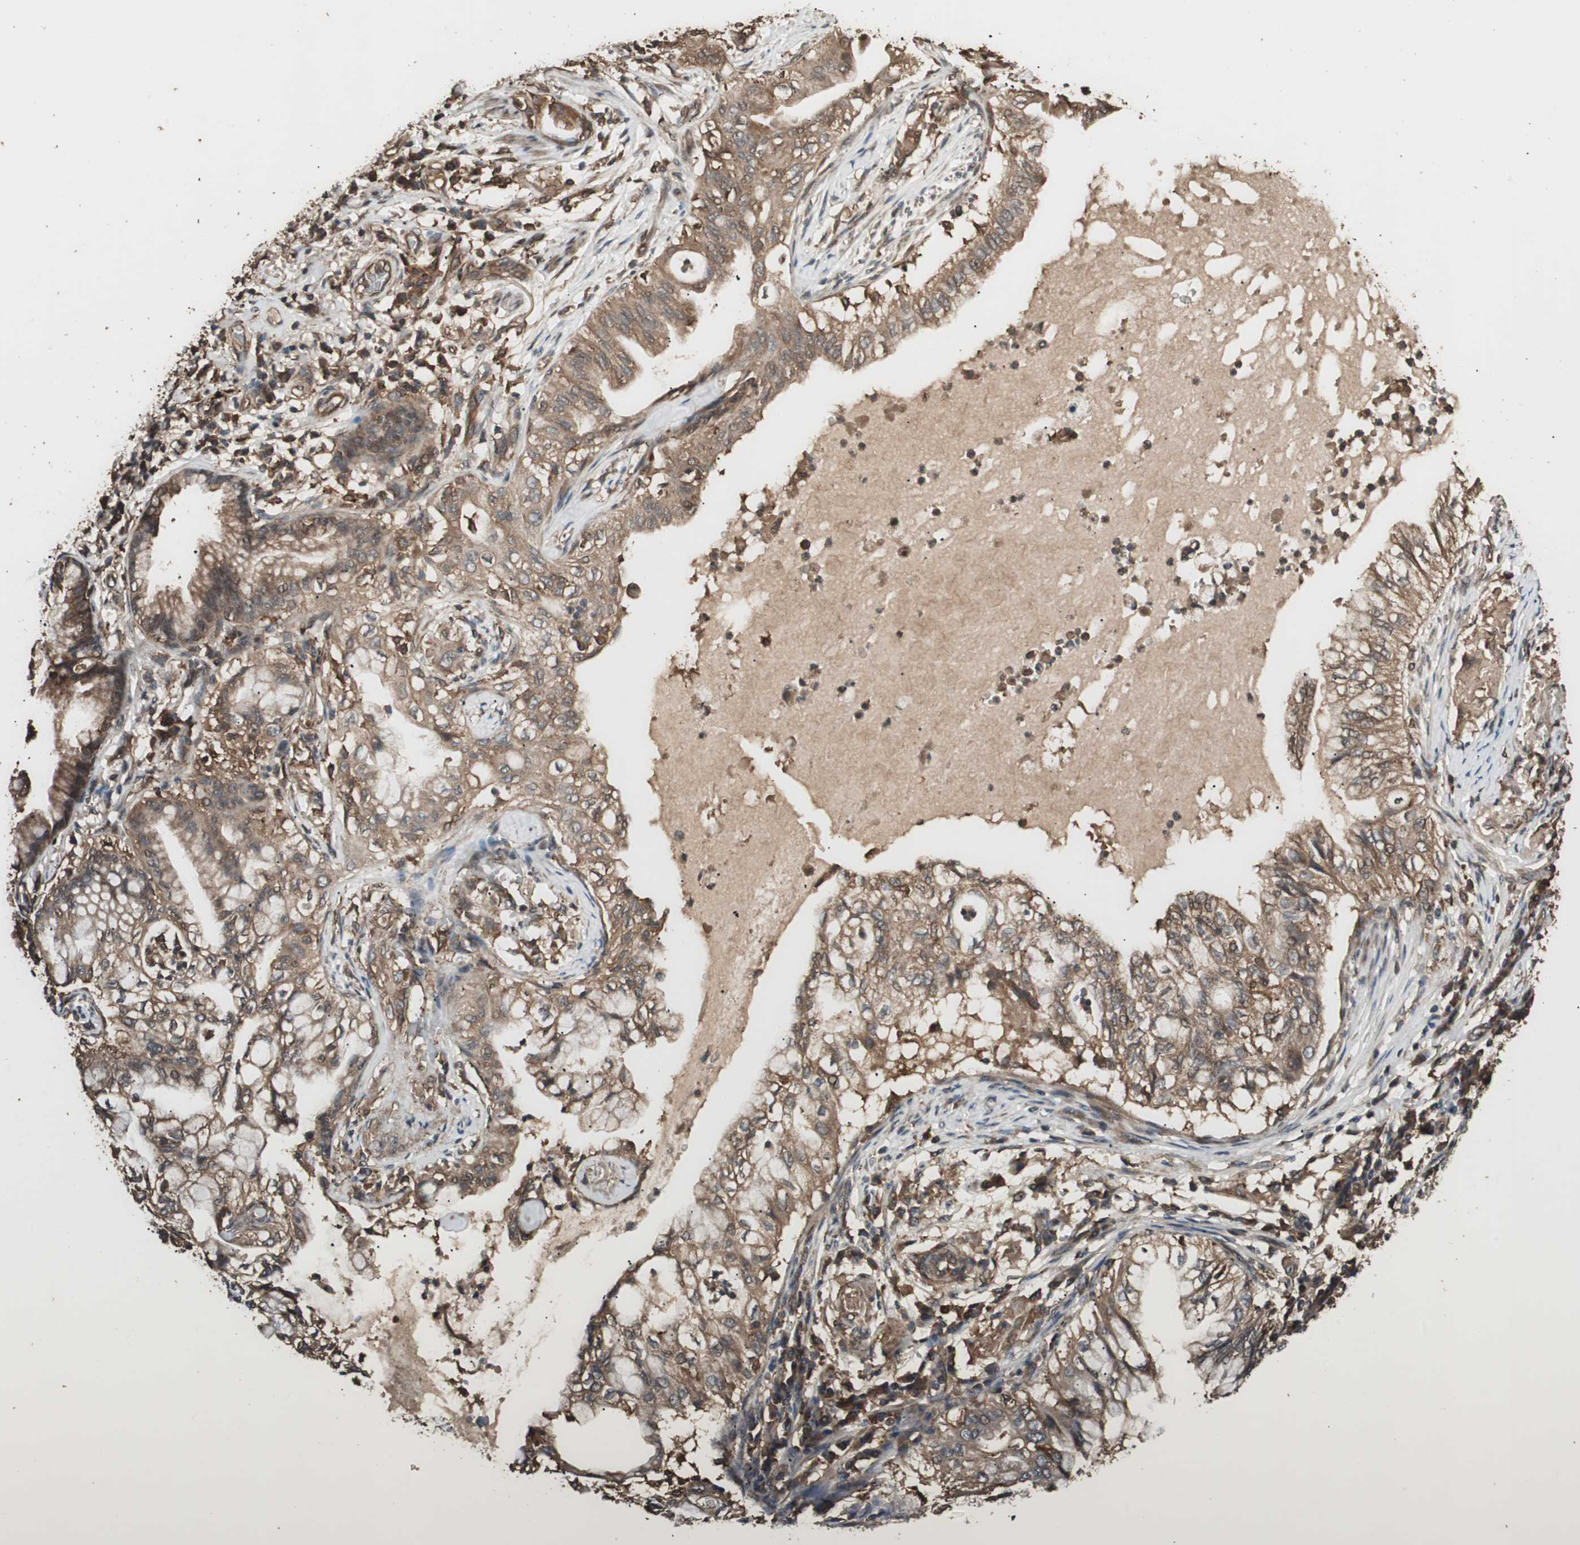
{"staining": {"intensity": "moderate", "quantity": ">75%", "location": "cytoplasmic/membranous"}, "tissue": "lung cancer", "cell_type": "Tumor cells", "image_type": "cancer", "snomed": [{"axis": "morphology", "description": "Adenocarcinoma, NOS"}, {"axis": "topography", "description": "Lung"}], "caption": "A brown stain labels moderate cytoplasmic/membranous staining of a protein in human lung cancer tumor cells. The staining was performed using DAB (3,3'-diaminobenzidine), with brown indicating positive protein expression. Nuclei are stained blue with hematoxylin.", "gene": "CCN4", "patient": {"sex": "female", "age": 70}}